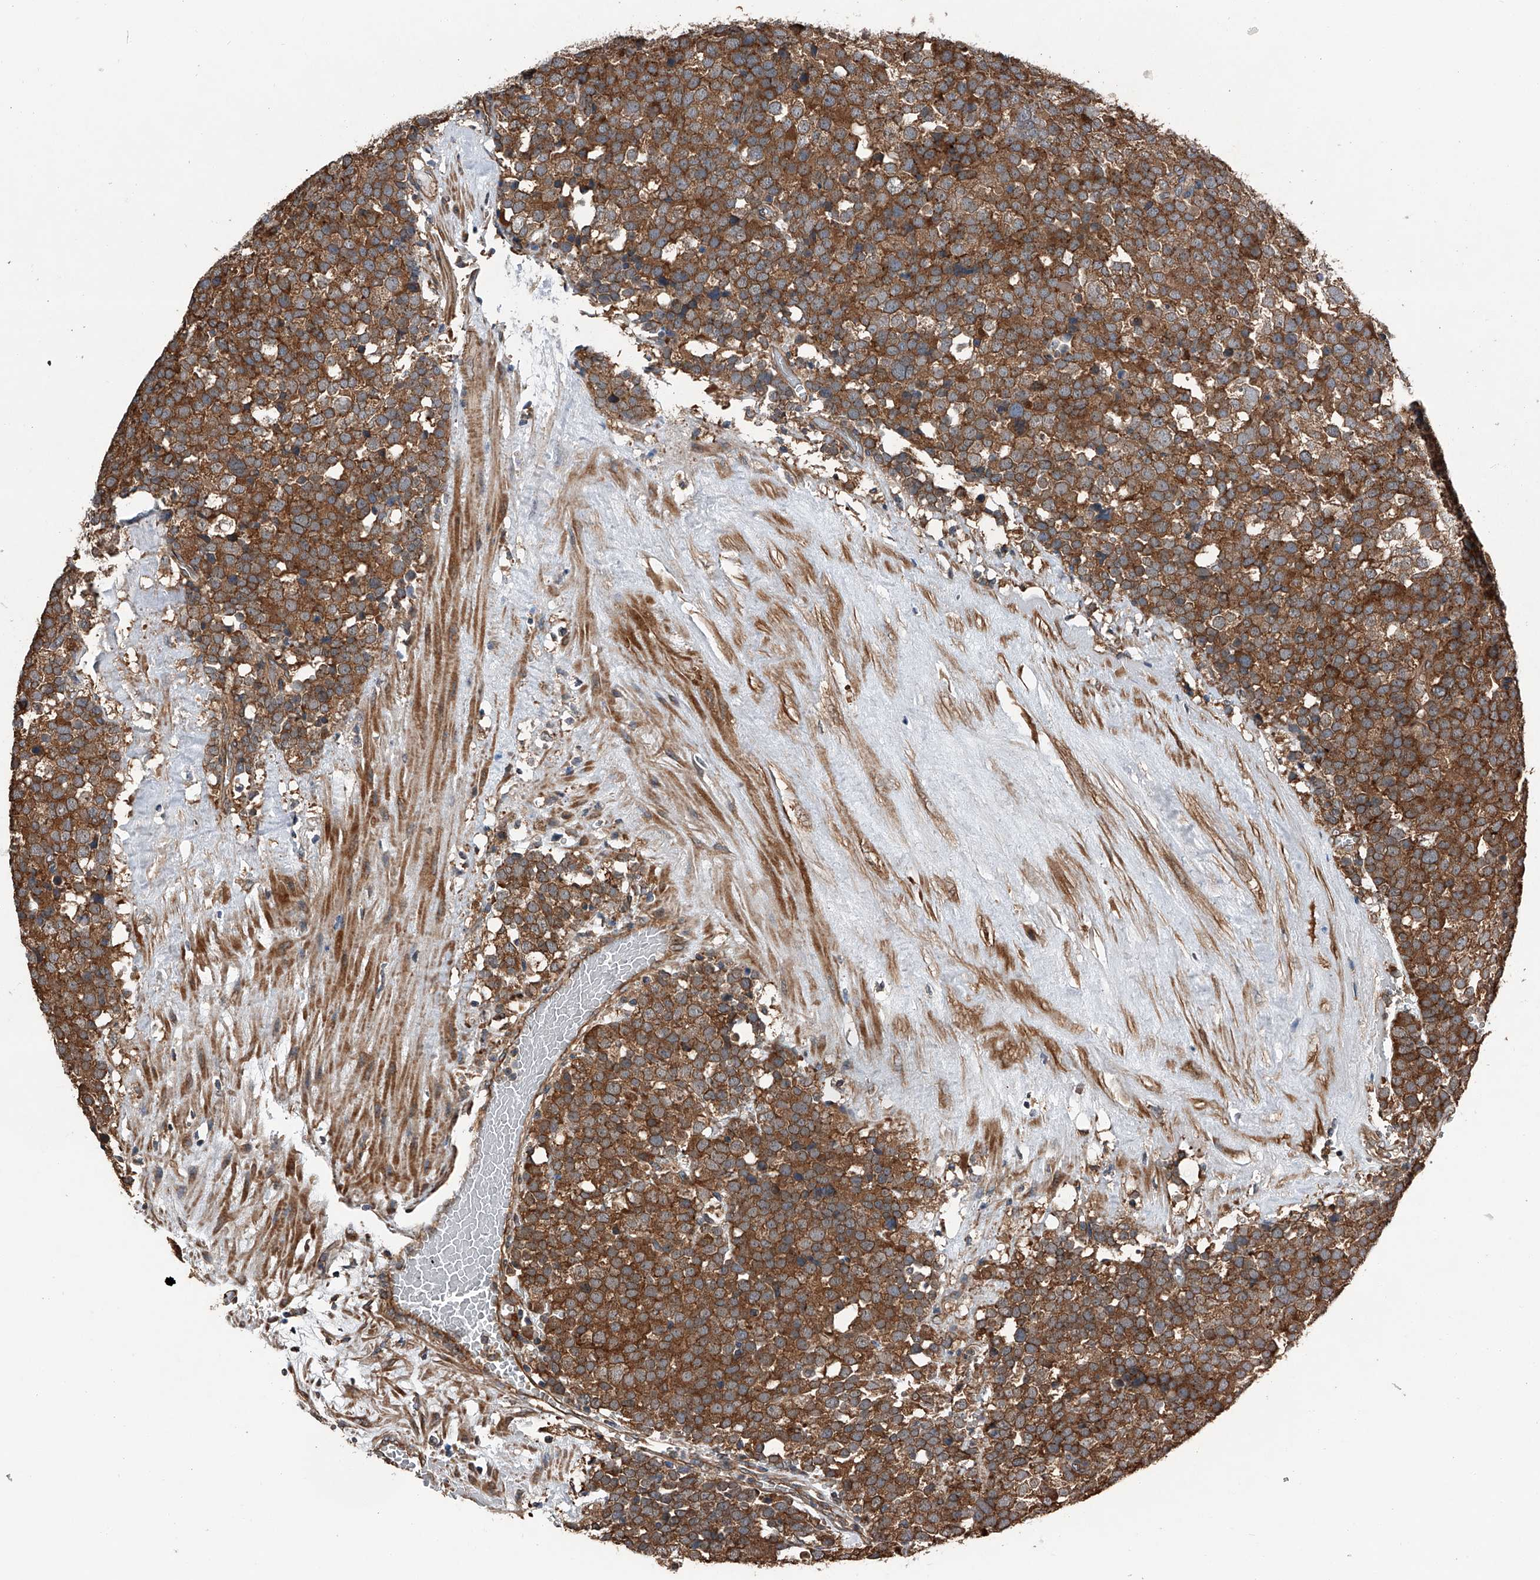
{"staining": {"intensity": "moderate", "quantity": ">75%", "location": "cytoplasmic/membranous"}, "tissue": "testis cancer", "cell_type": "Tumor cells", "image_type": "cancer", "snomed": [{"axis": "morphology", "description": "Seminoma, NOS"}, {"axis": "topography", "description": "Testis"}], "caption": "Testis cancer (seminoma) stained with immunohistochemistry shows moderate cytoplasmic/membranous staining in about >75% of tumor cells. (IHC, brightfield microscopy, high magnification).", "gene": "KCNJ2", "patient": {"sex": "male", "age": 71}}